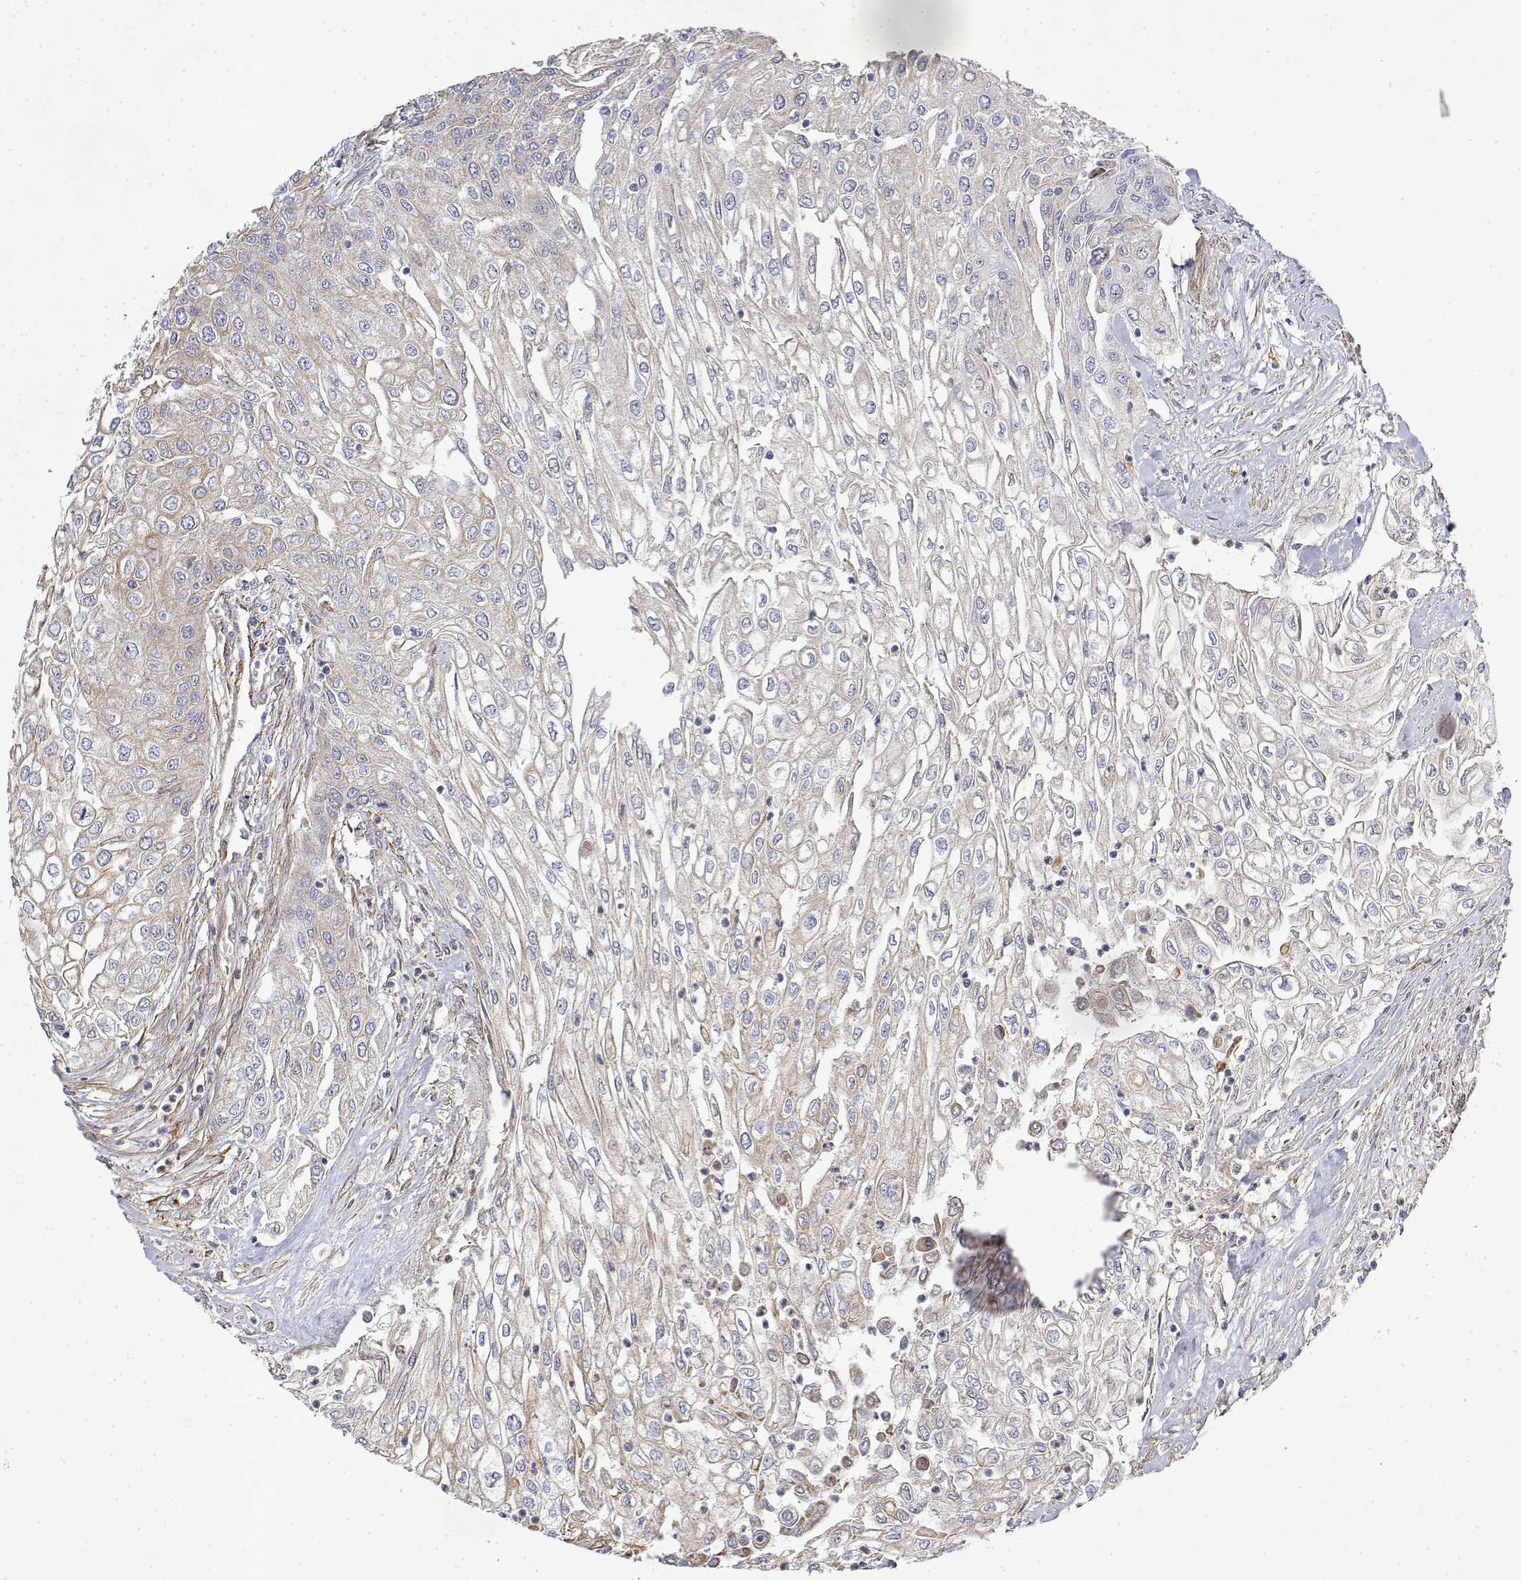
{"staining": {"intensity": "weak", "quantity": "<25%", "location": "cytoplasmic/membranous"}, "tissue": "urothelial cancer", "cell_type": "Tumor cells", "image_type": "cancer", "snomed": [{"axis": "morphology", "description": "Urothelial carcinoma, High grade"}, {"axis": "topography", "description": "Urinary bladder"}], "caption": "An IHC histopathology image of urothelial cancer is shown. There is no staining in tumor cells of urothelial cancer. The staining is performed using DAB (3,3'-diaminobenzidine) brown chromogen with nuclei counter-stained in using hematoxylin.", "gene": "SOWAHD", "patient": {"sex": "male", "age": 62}}